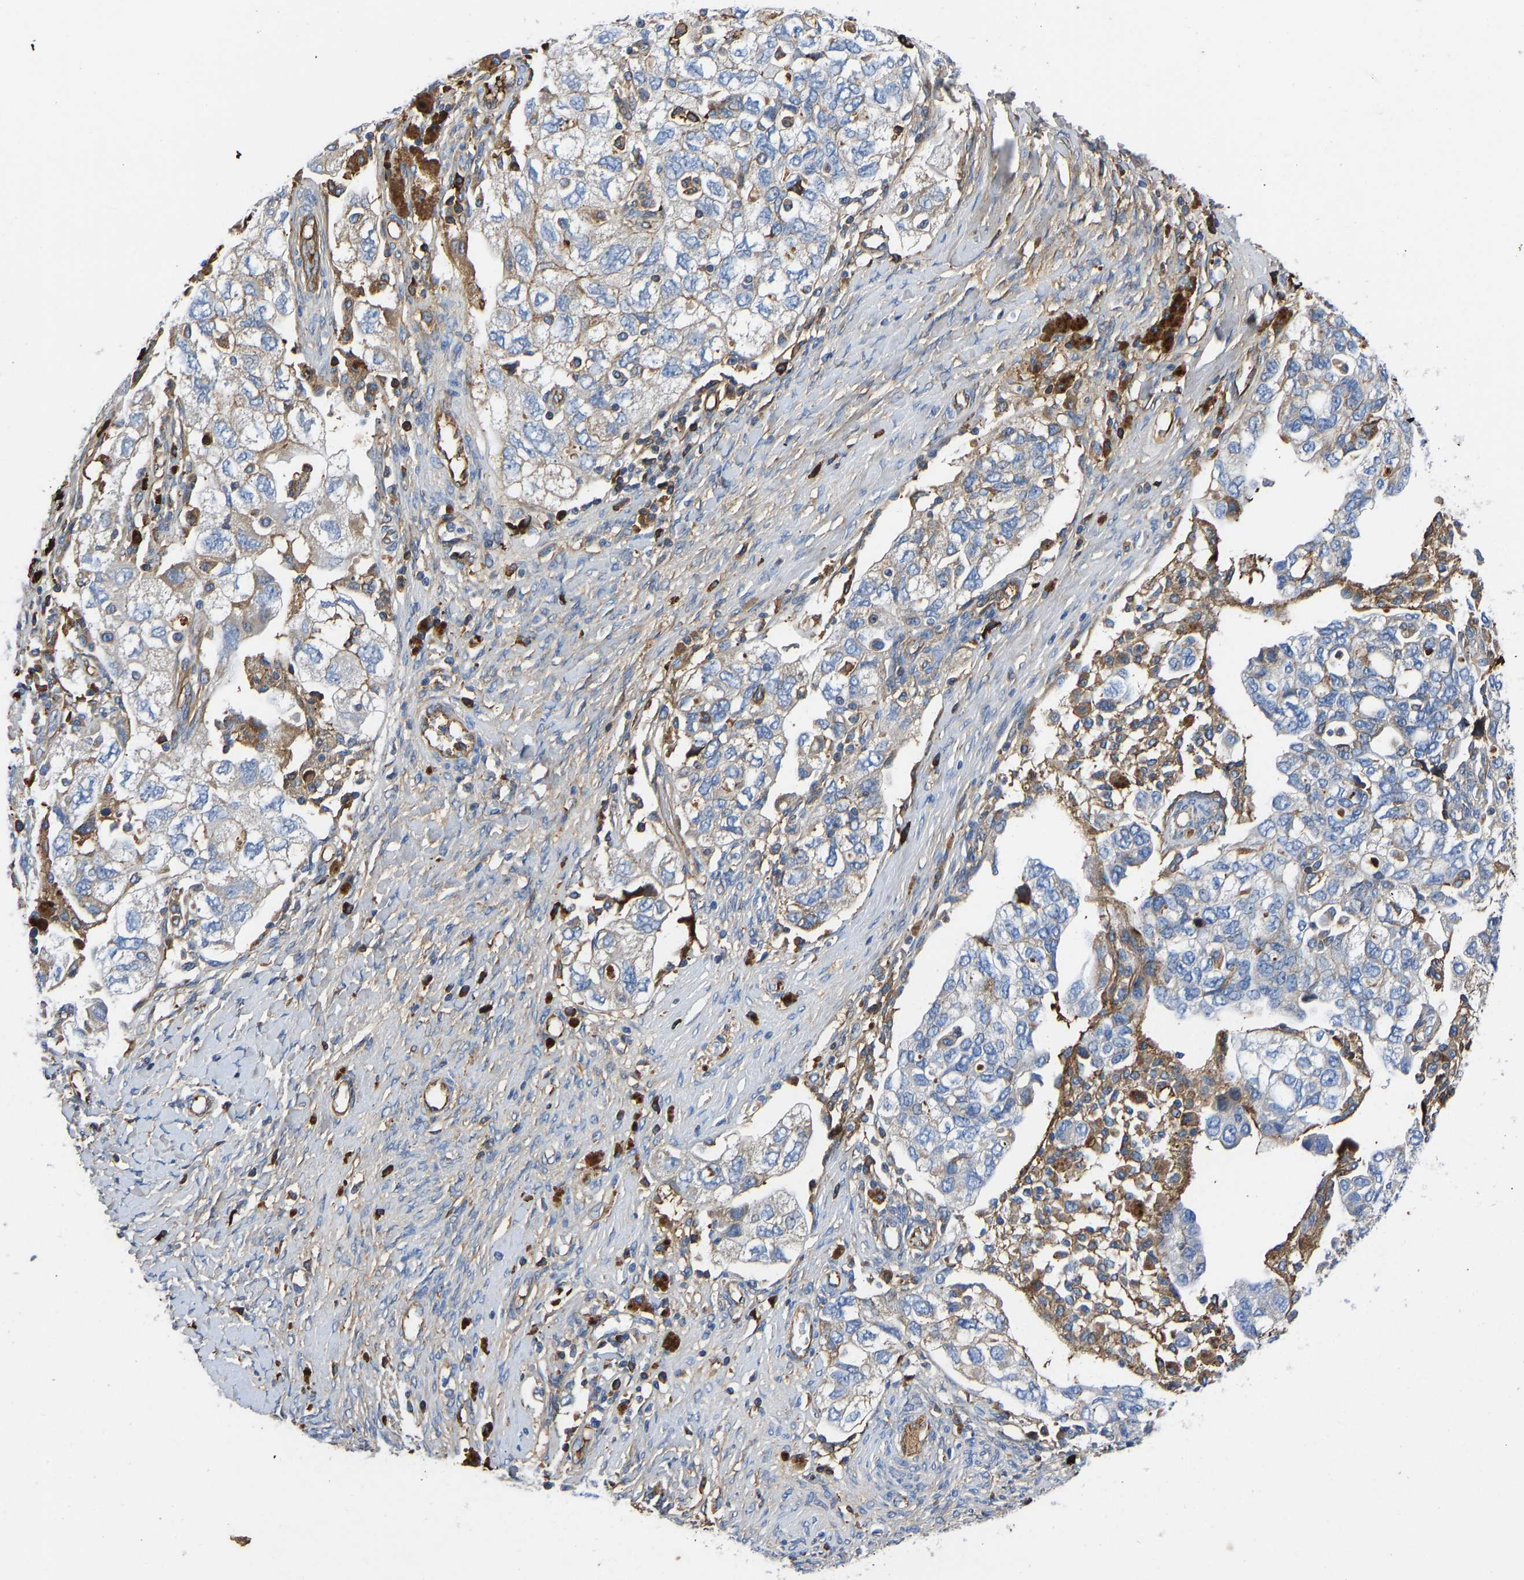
{"staining": {"intensity": "weak", "quantity": "<25%", "location": "cytoplasmic/membranous"}, "tissue": "ovarian cancer", "cell_type": "Tumor cells", "image_type": "cancer", "snomed": [{"axis": "morphology", "description": "Carcinoma, NOS"}, {"axis": "morphology", "description": "Cystadenocarcinoma, serous, NOS"}, {"axis": "topography", "description": "Ovary"}], "caption": "Protein analysis of ovarian cancer (carcinoma) demonstrates no significant staining in tumor cells. (Stains: DAB immunohistochemistry (IHC) with hematoxylin counter stain, Microscopy: brightfield microscopy at high magnification).", "gene": "HSPG2", "patient": {"sex": "female", "age": 69}}